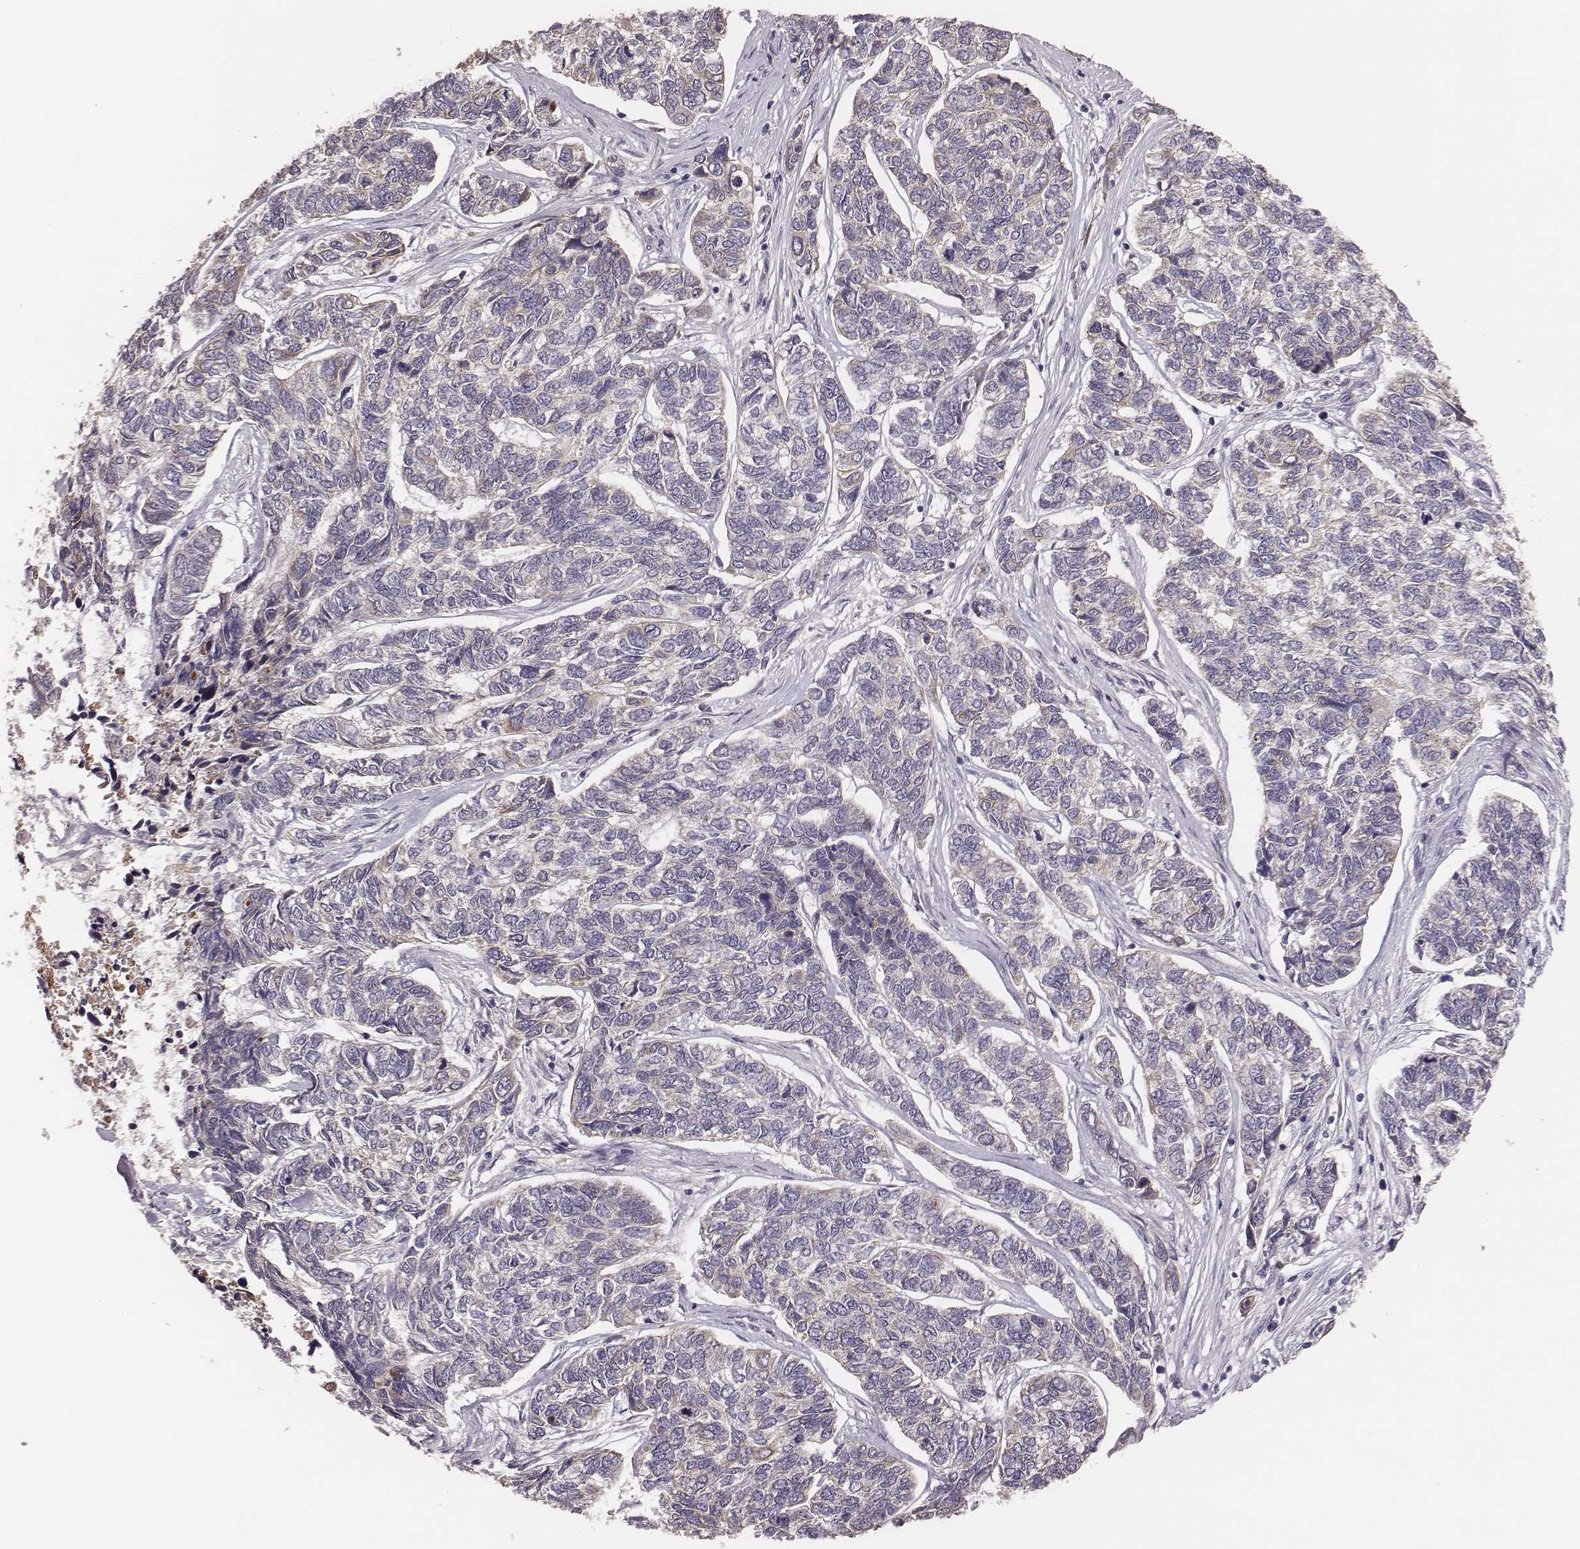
{"staining": {"intensity": "negative", "quantity": "none", "location": "none"}, "tissue": "skin cancer", "cell_type": "Tumor cells", "image_type": "cancer", "snomed": [{"axis": "morphology", "description": "Basal cell carcinoma"}, {"axis": "topography", "description": "Skin"}], "caption": "An immunohistochemistry (IHC) micrograph of basal cell carcinoma (skin) is shown. There is no staining in tumor cells of basal cell carcinoma (skin).", "gene": "HAVCR1", "patient": {"sex": "female", "age": 65}}